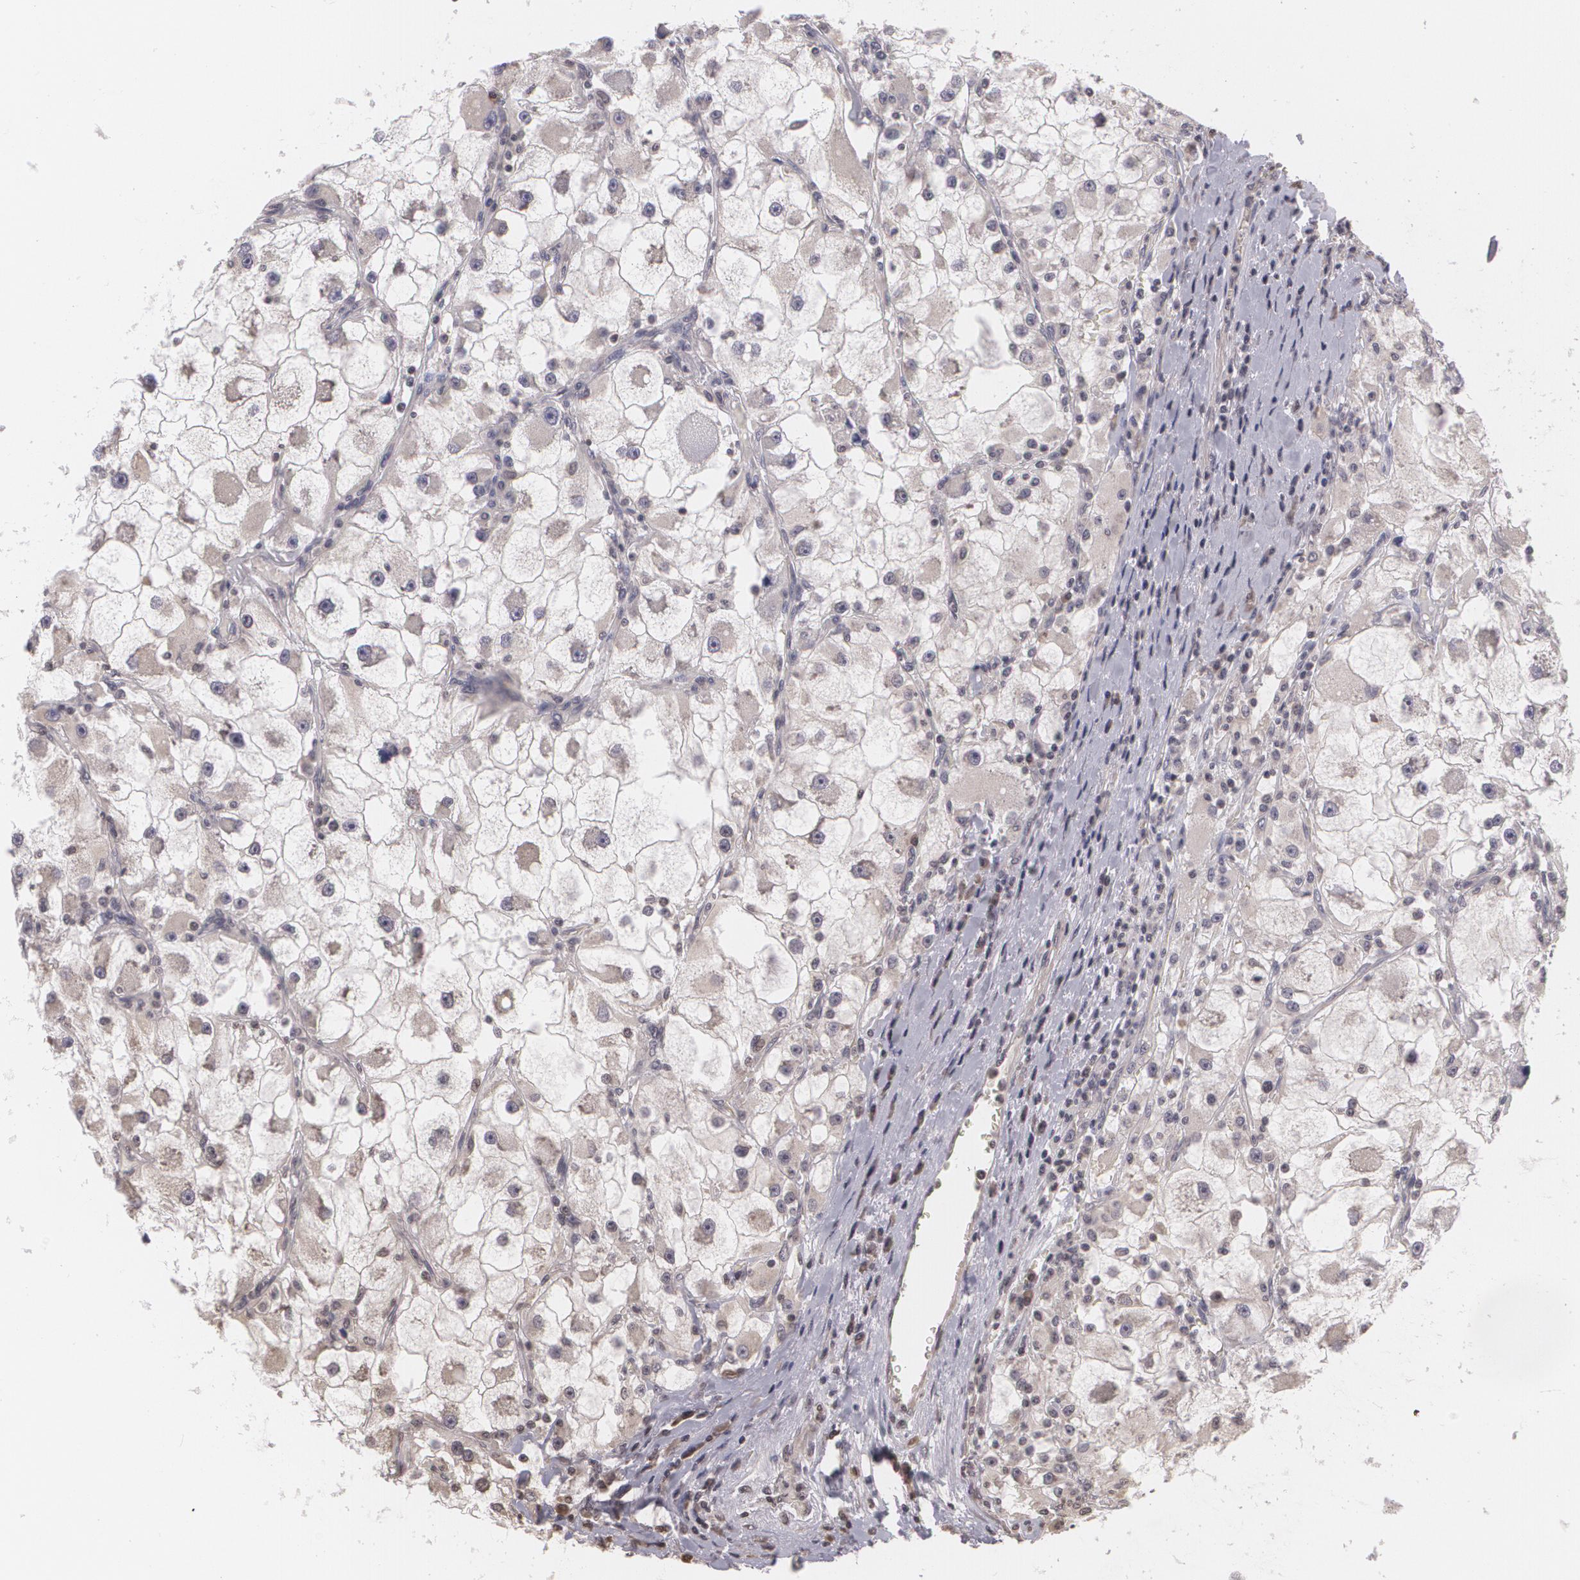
{"staining": {"intensity": "negative", "quantity": "none", "location": "none"}, "tissue": "renal cancer", "cell_type": "Tumor cells", "image_type": "cancer", "snomed": [{"axis": "morphology", "description": "Adenocarcinoma, NOS"}, {"axis": "topography", "description": "Kidney"}], "caption": "Tumor cells are negative for protein expression in human adenocarcinoma (renal).", "gene": "MUC1", "patient": {"sex": "female", "age": 73}}